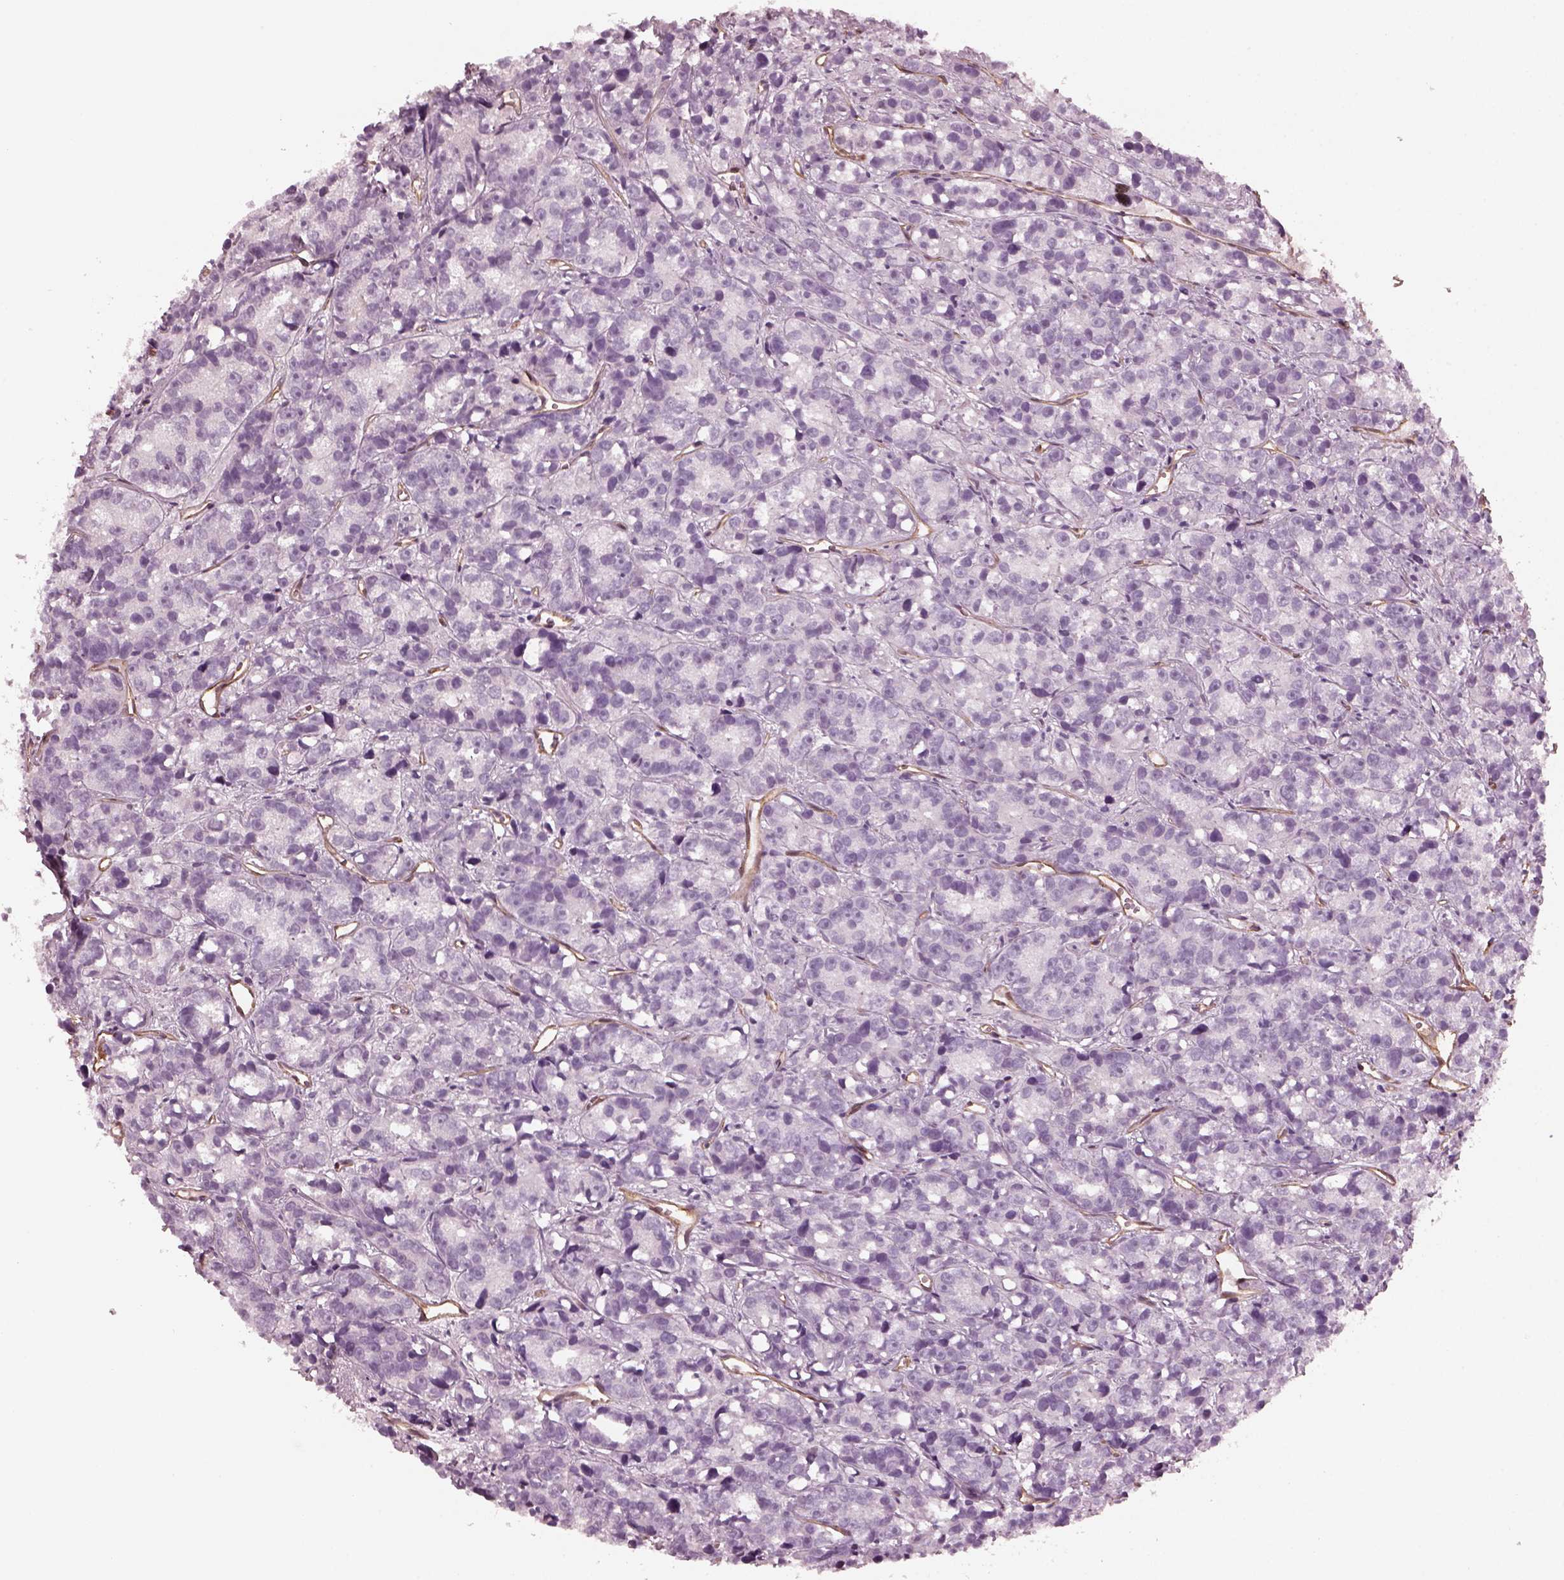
{"staining": {"intensity": "negative", "quantity": "none", "location": "none"}, "tissue": "prostate cancer", "cell_type": "Tumor cells", "image_type": "cancer", "snomed": [{"axis": "morphology", "description": "Adenocarcinoma, High grade"}, {"axis": "topography", "description": "Prostate"}], "caption": "Immunohistochemical staining of prostate cancer (high-grade adenocarcinoma) displays no significant staining in tumor cells.", "gene": "EIF4E1B", "patient": {"sex": "male", "age": 77}}